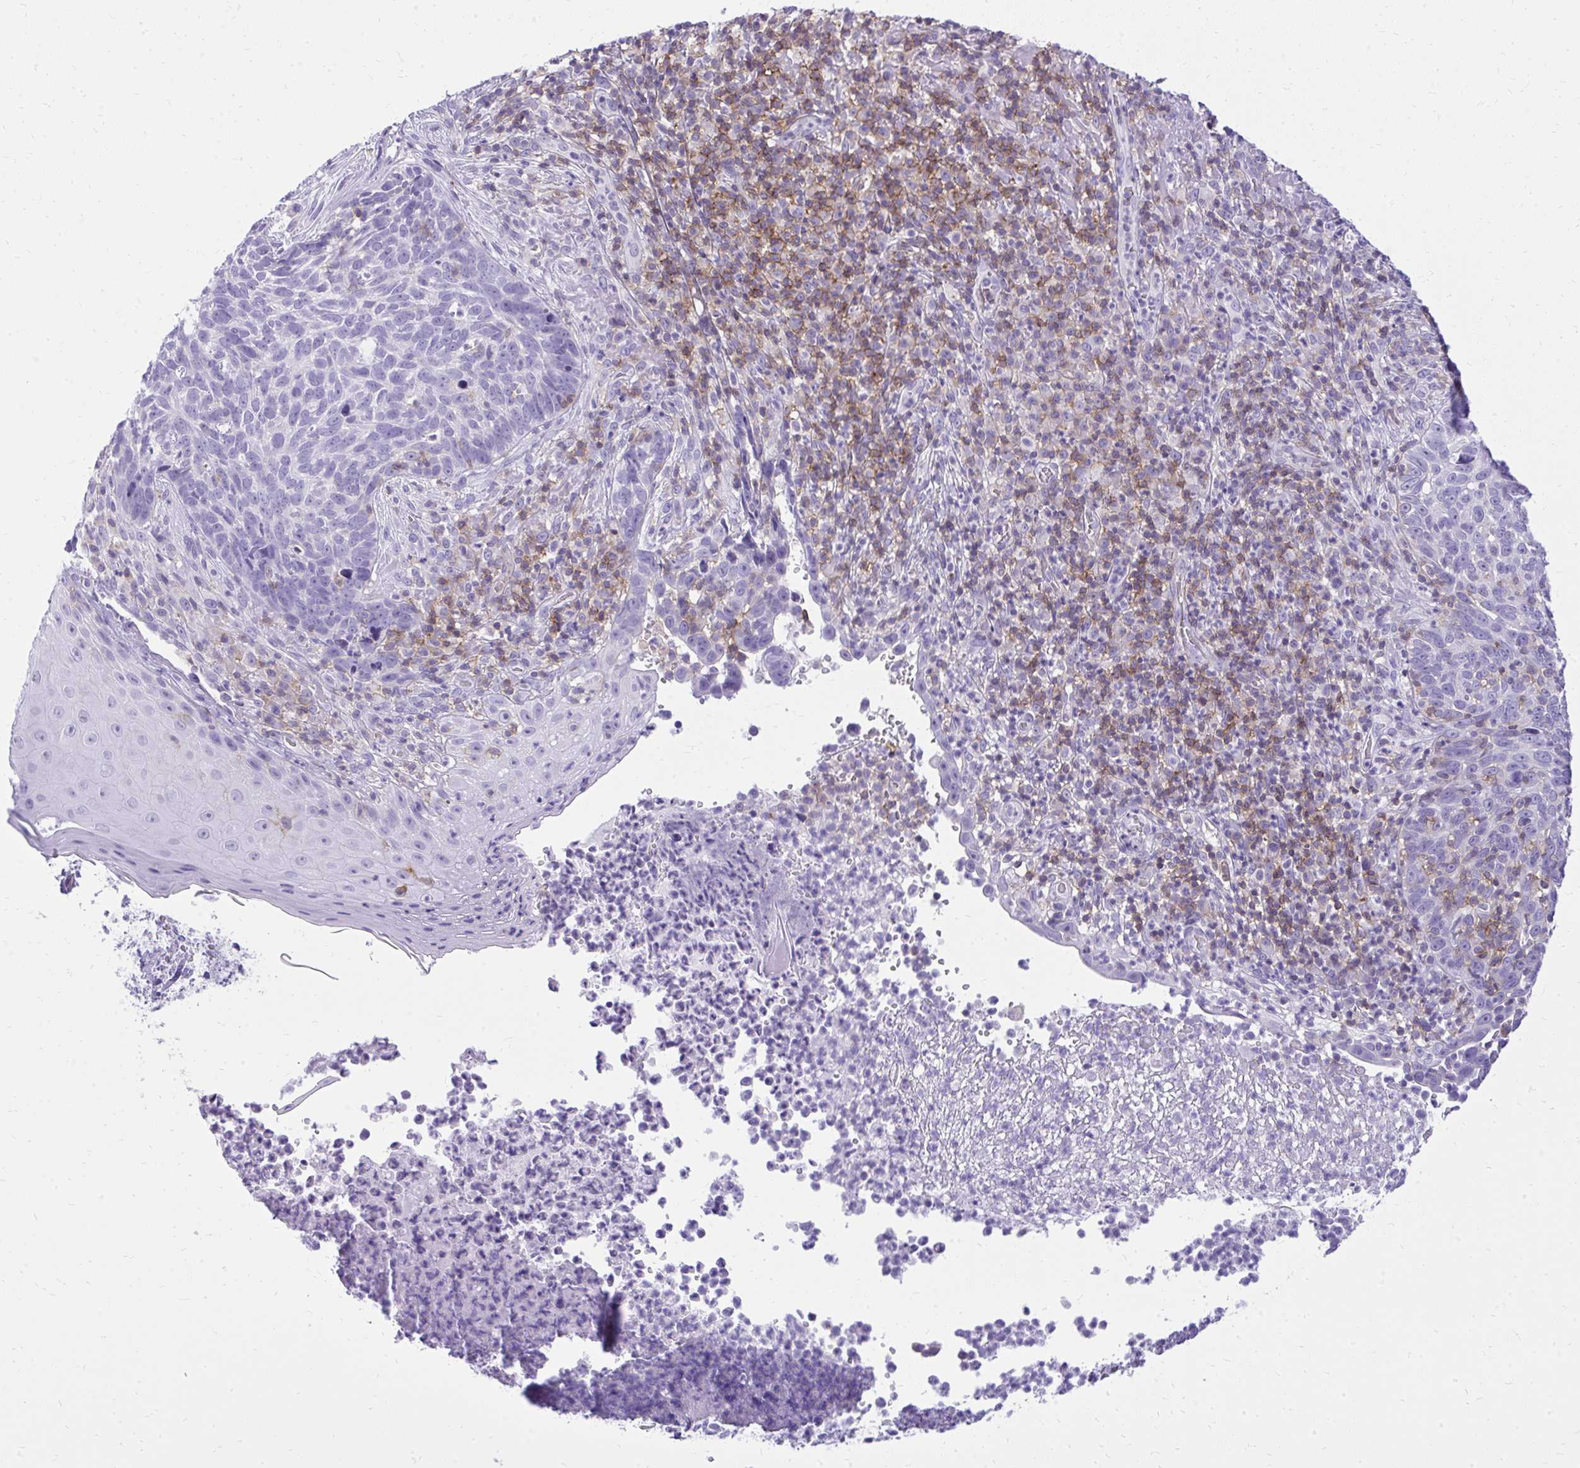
{"staining": {"intensity": "negative", "quantity": "none", "location": "none"}, "tissue": "skin cancer", "cell_type": "Tumor cells", "image_type": "cancer", "snomed": [{"axis": "morphology", "description": "Basal cell carcinoma"}, {"axis": "topography", "description": "Skin"}, {"axis": "topography", "description": "Skin of face"}], "caption": "Skin cancer (basal cell carcinoma) was stained to show a protein in brown. There is no significant staining in tumor cells.", "gene": "GPRIN3", "patient": {"sex": "female", "age": 95}}